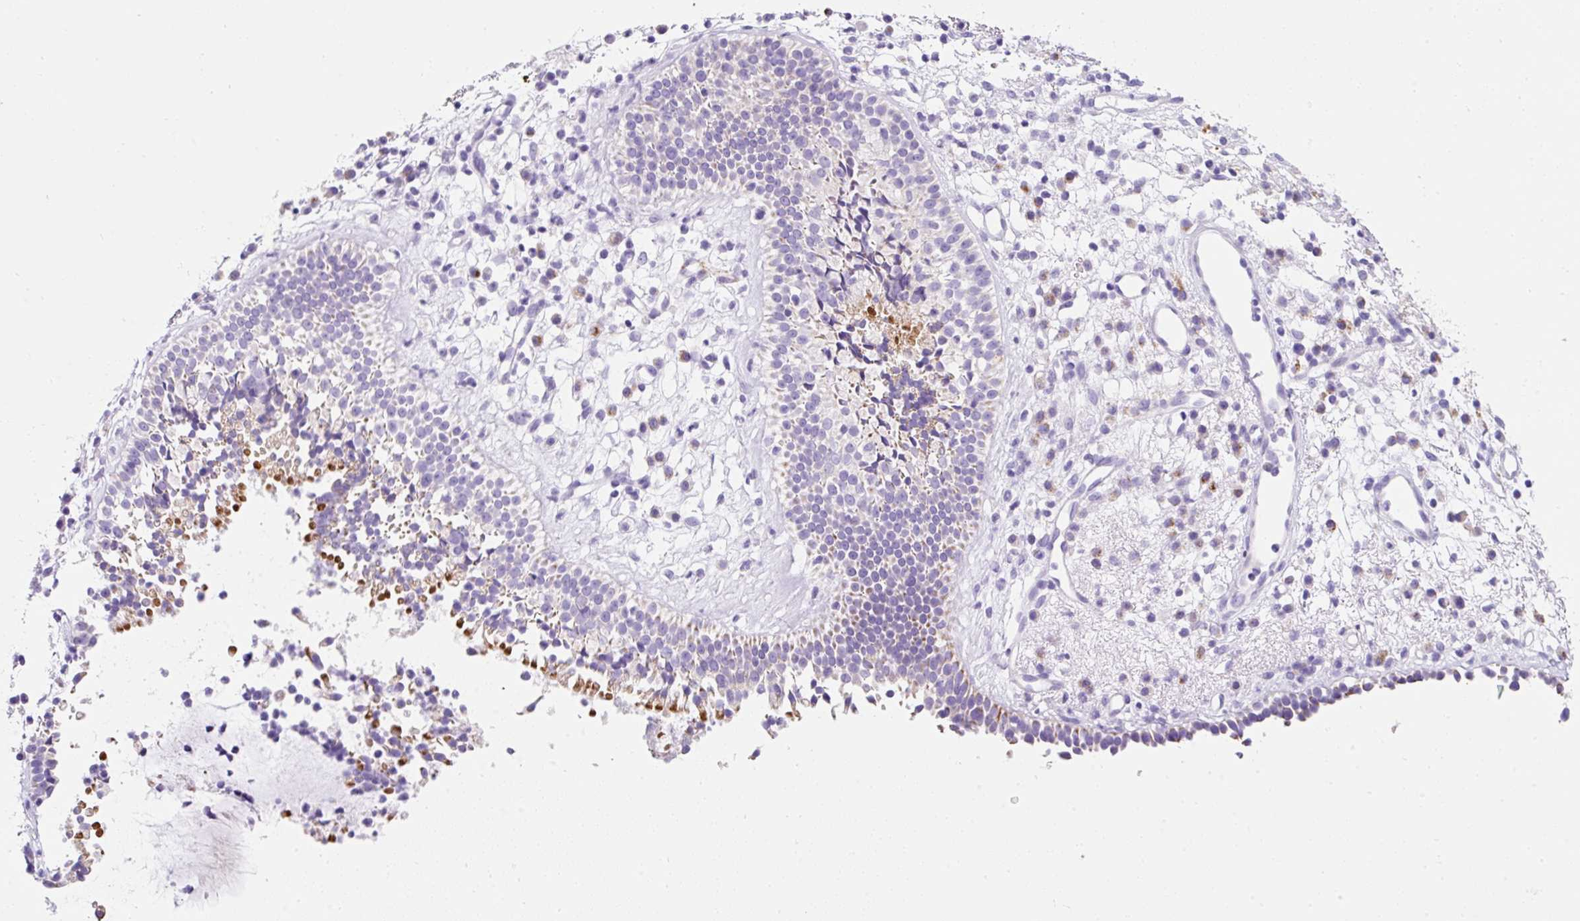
{"staining": {"intensity": "moderate", "quantity": "<25%", "location": "cytoplasmic/membranous"}, "tissue": "nasopharynx", "cell_type": "Respiratory epithelial cells", "image_type": "normal", "snomed": [{"axis": "morphology", "description": "Normal tissue, NOS"}, {"axis": "topography", "description": "Nasopharynx"}], "caption": "Nasopharynx stained with IHC exhibits moderate cytoplasmic/membranous expression in approximately <25% of respiratory epithelial cells. (Stains: DAB in brown, nuclei in blue, Microscopy: brightfield microscopy at high magnification).", "gene": "PLPP2", "patient": {"sex": "male", "age": 21}}